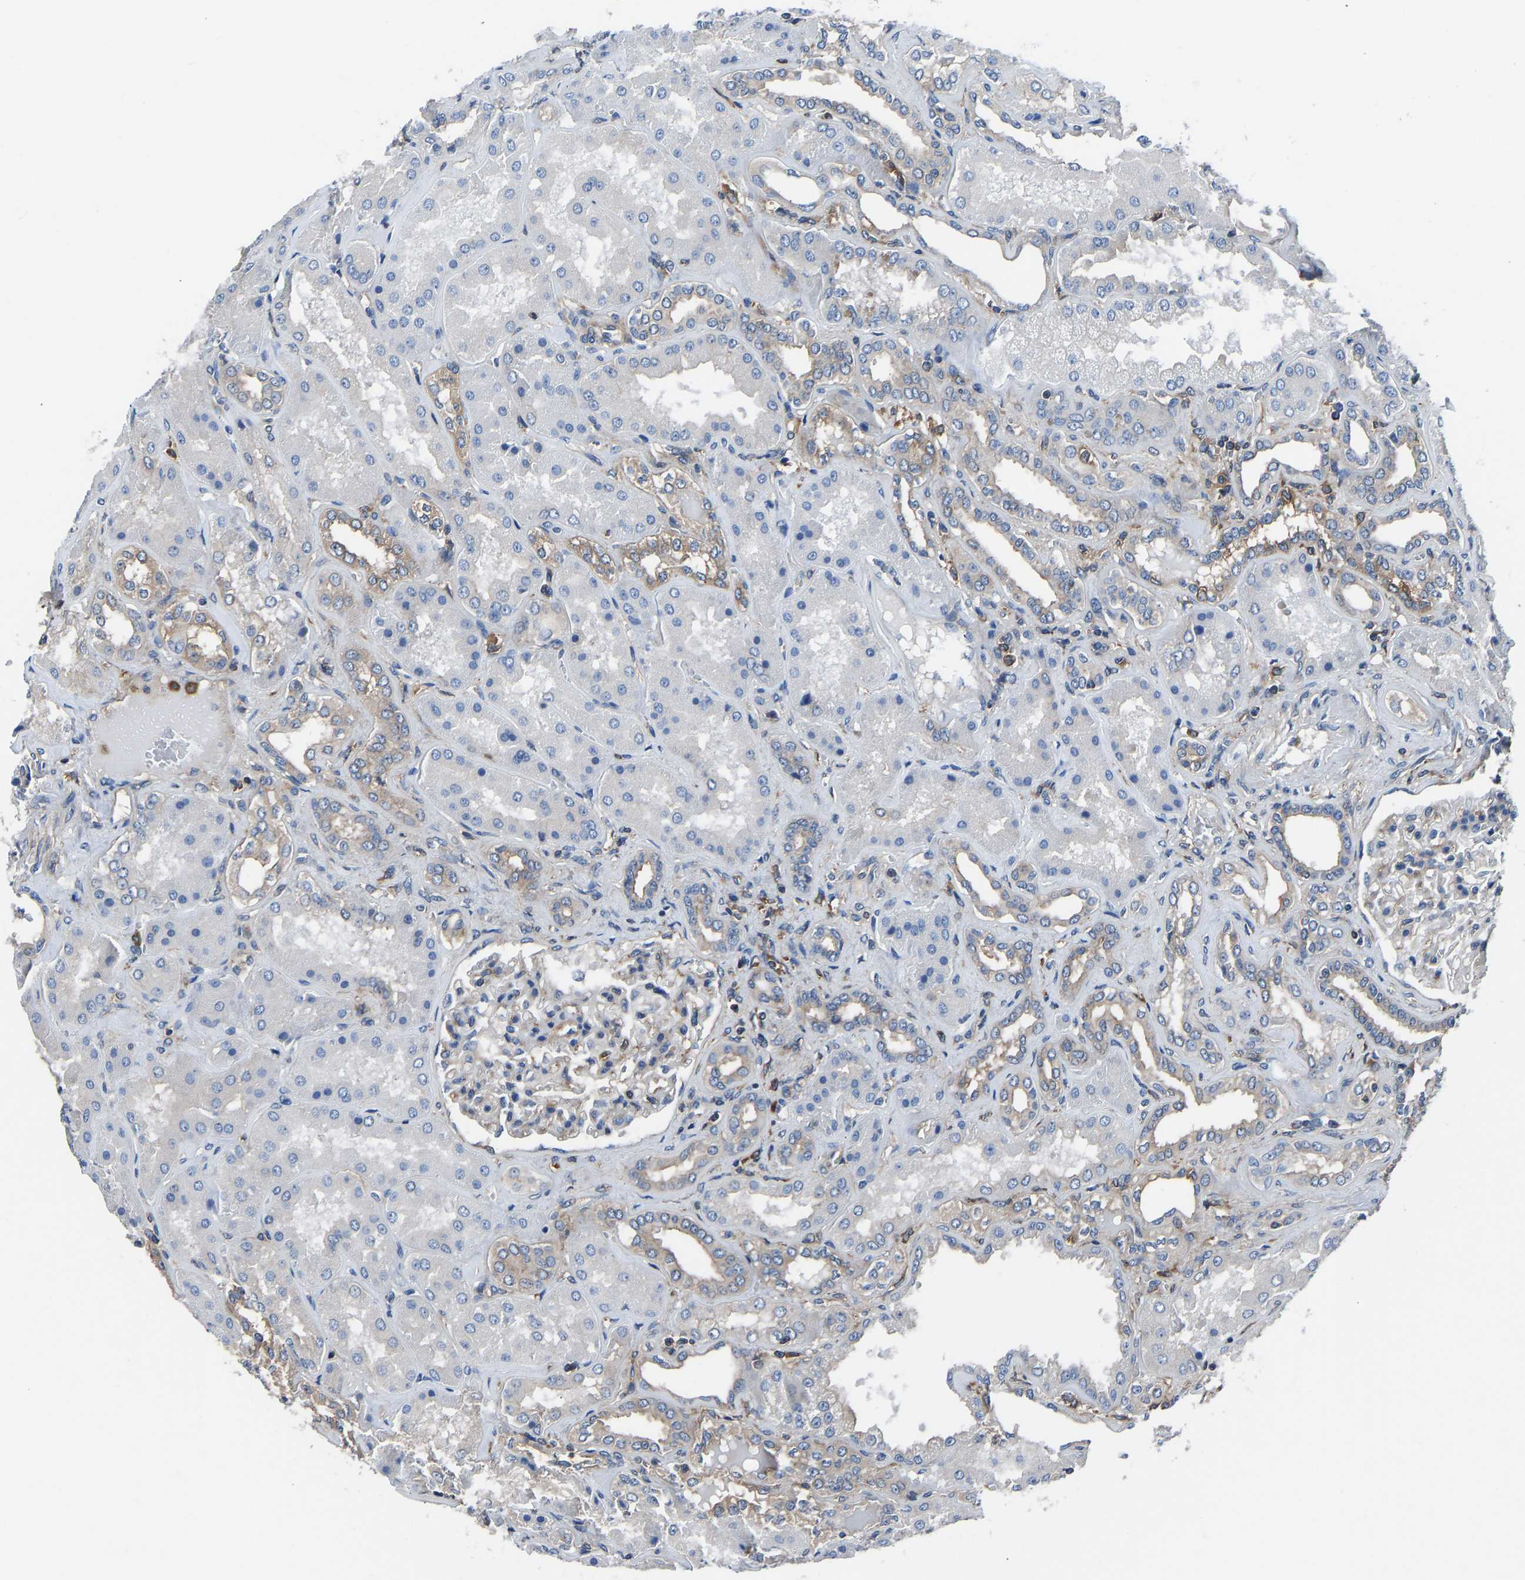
{"staining": {"intensity": "weak", "quantity": "<25%", "location": "cytoplasmic/membranous"}, "tissue": "kidney", "cell_type": "Cells in glomeruli", "image_type": "normal", "snomed": [{"axis": "morphology", "description": "Normal tissue, NOS"}, {"axis": "topography", "description": "Kidney"}], "caption": "This is a histopathology image of immunohistochemistry (IHC) staining of unremarkable kidney, which shows no expression in cells in glomeruli. (IHC, brightfield microscopy, high magnification).", "gene": "PRKAR1A", "patient": {"sex": "female", "age": 56}}